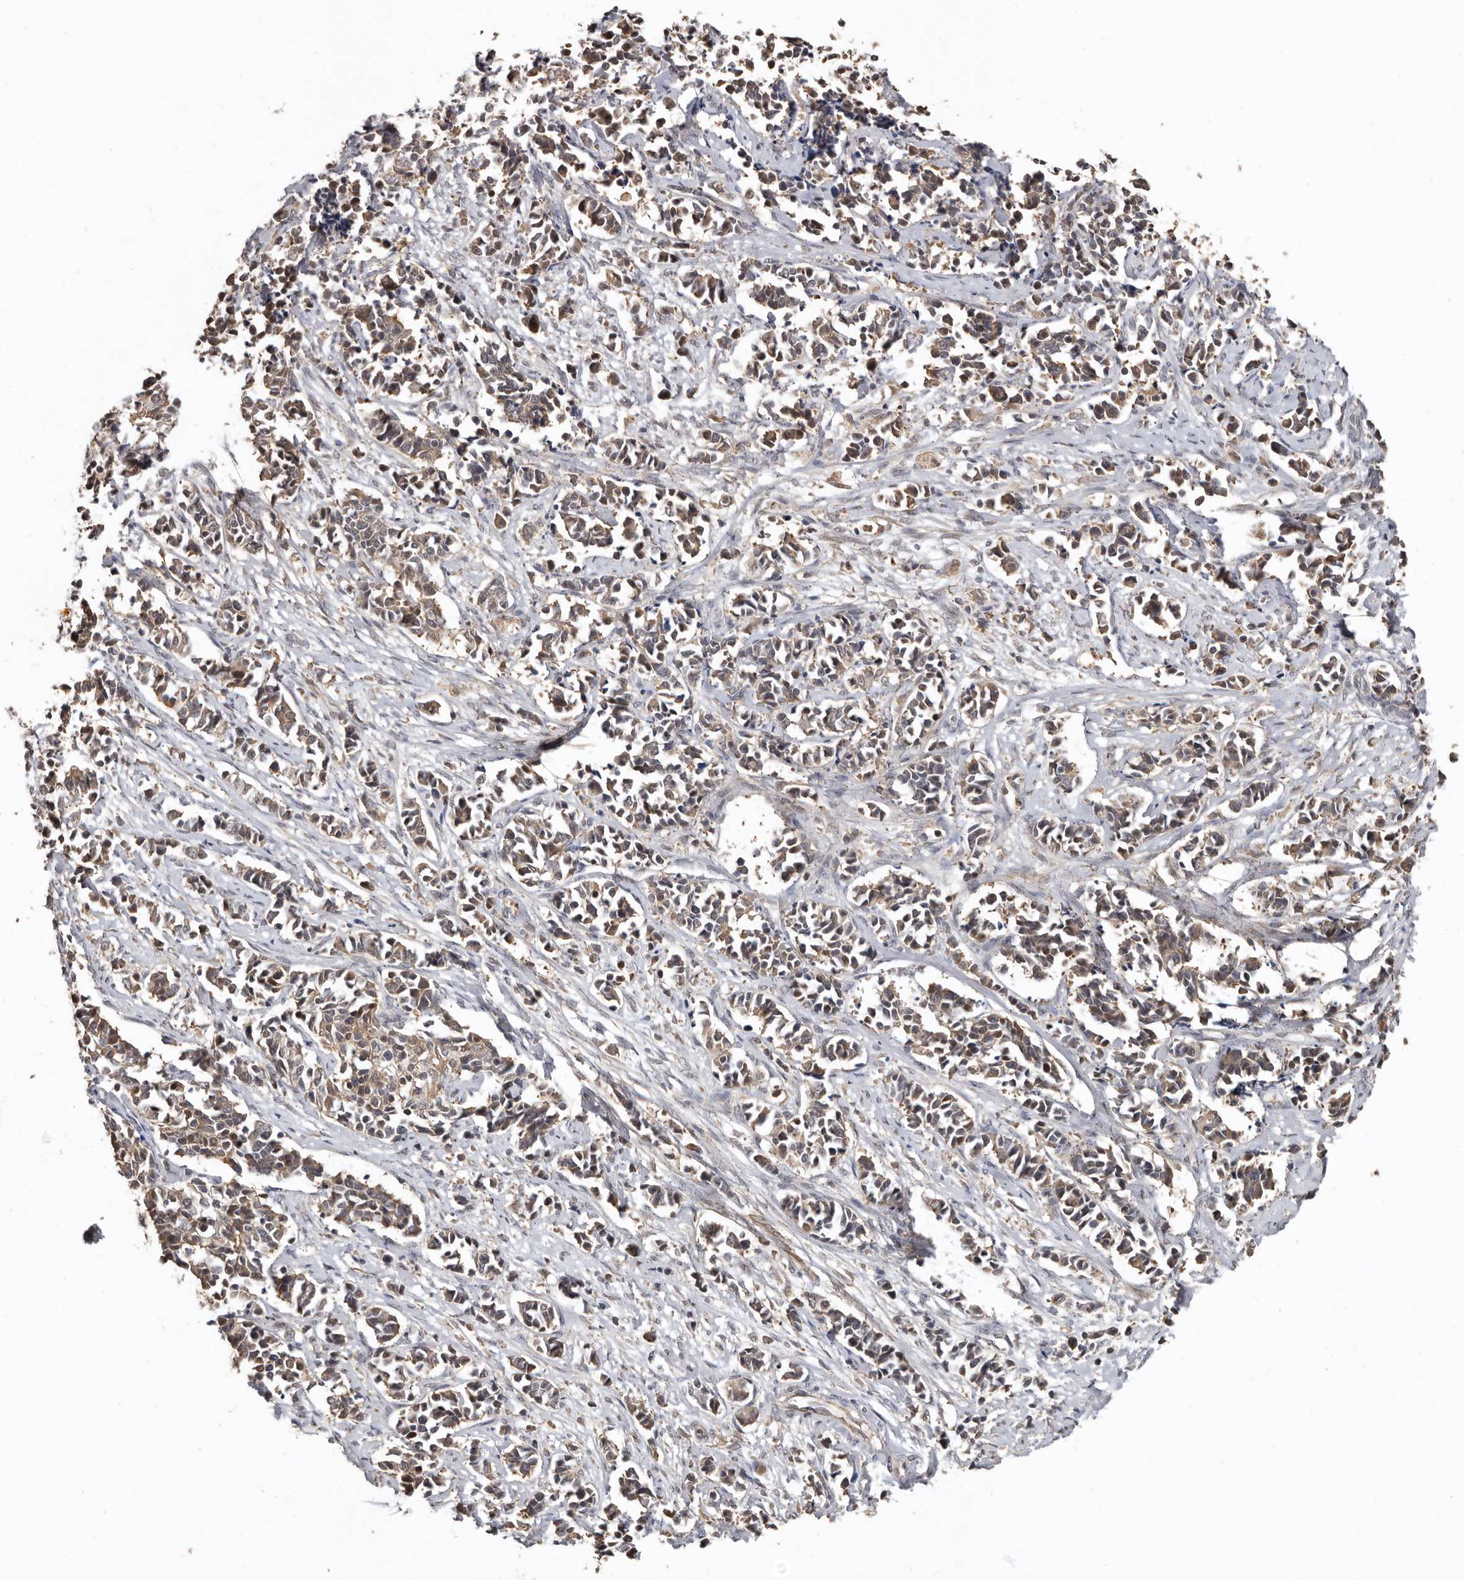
{"staining": {"intensity": "weak", "quantity": ">75%", "location": "cytoplasmic/membranous"}, "tissue": "cervical cancer", "cell_type": "Tumor cells", "image_type": "cancer", "snomed": [{"axis": "morphology", "description": "Normal tissue, NOS"}, {"axis": "morphology", "description": "Squamous cell carcinoma, NOS"}, {"axis": "topography", "description": "Cervix"}], "caption": "Cervical cancer tissue shows weak cytoplasmic/membranous staining in about >75% of tumor cells", "gene": "LRGUK", "patient": {"sex": "female", "age": 35}}